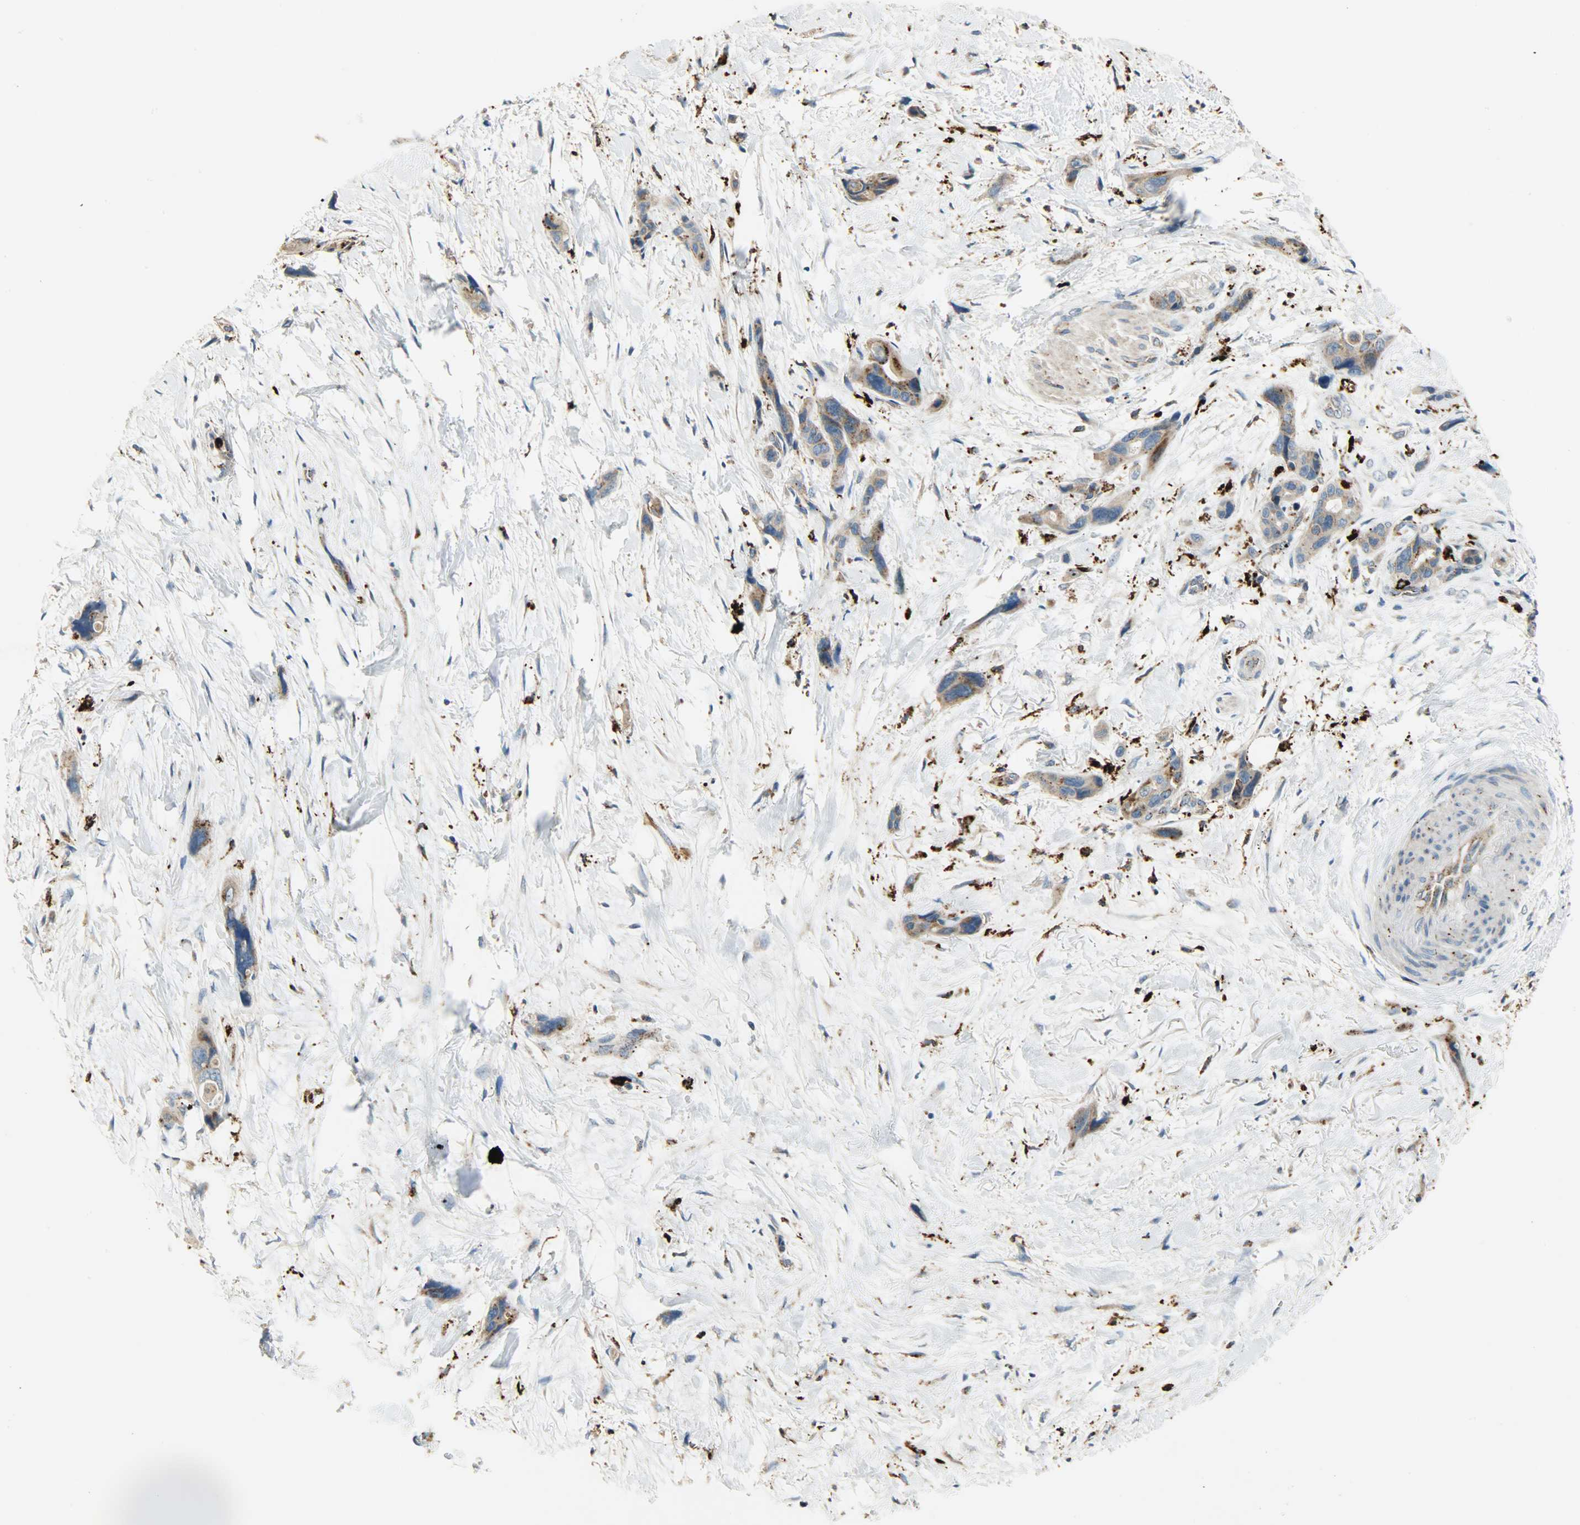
{"staining": {"intensity": "moderate", "quantity": ">75%", "location": "cytoplasmic/membranous"}, "tissue": "pancreatic cancer", "cell_type": "Tumor cells", "image_type": "cancer", "snomed": [{"axis": "morphology", "description": "Adenocarcinoma, NOS"}, {"axis": "topography", "description": "Pancreas"}], "caption": "This is an image of immunohistochemistry (IHC) staining of pancreatic cancer, which shows moderate staining in the cytoplasmic/membranous of tumor cells.", "gene": "ASAH1", "patient": {"sex": "male", "age": 46}}